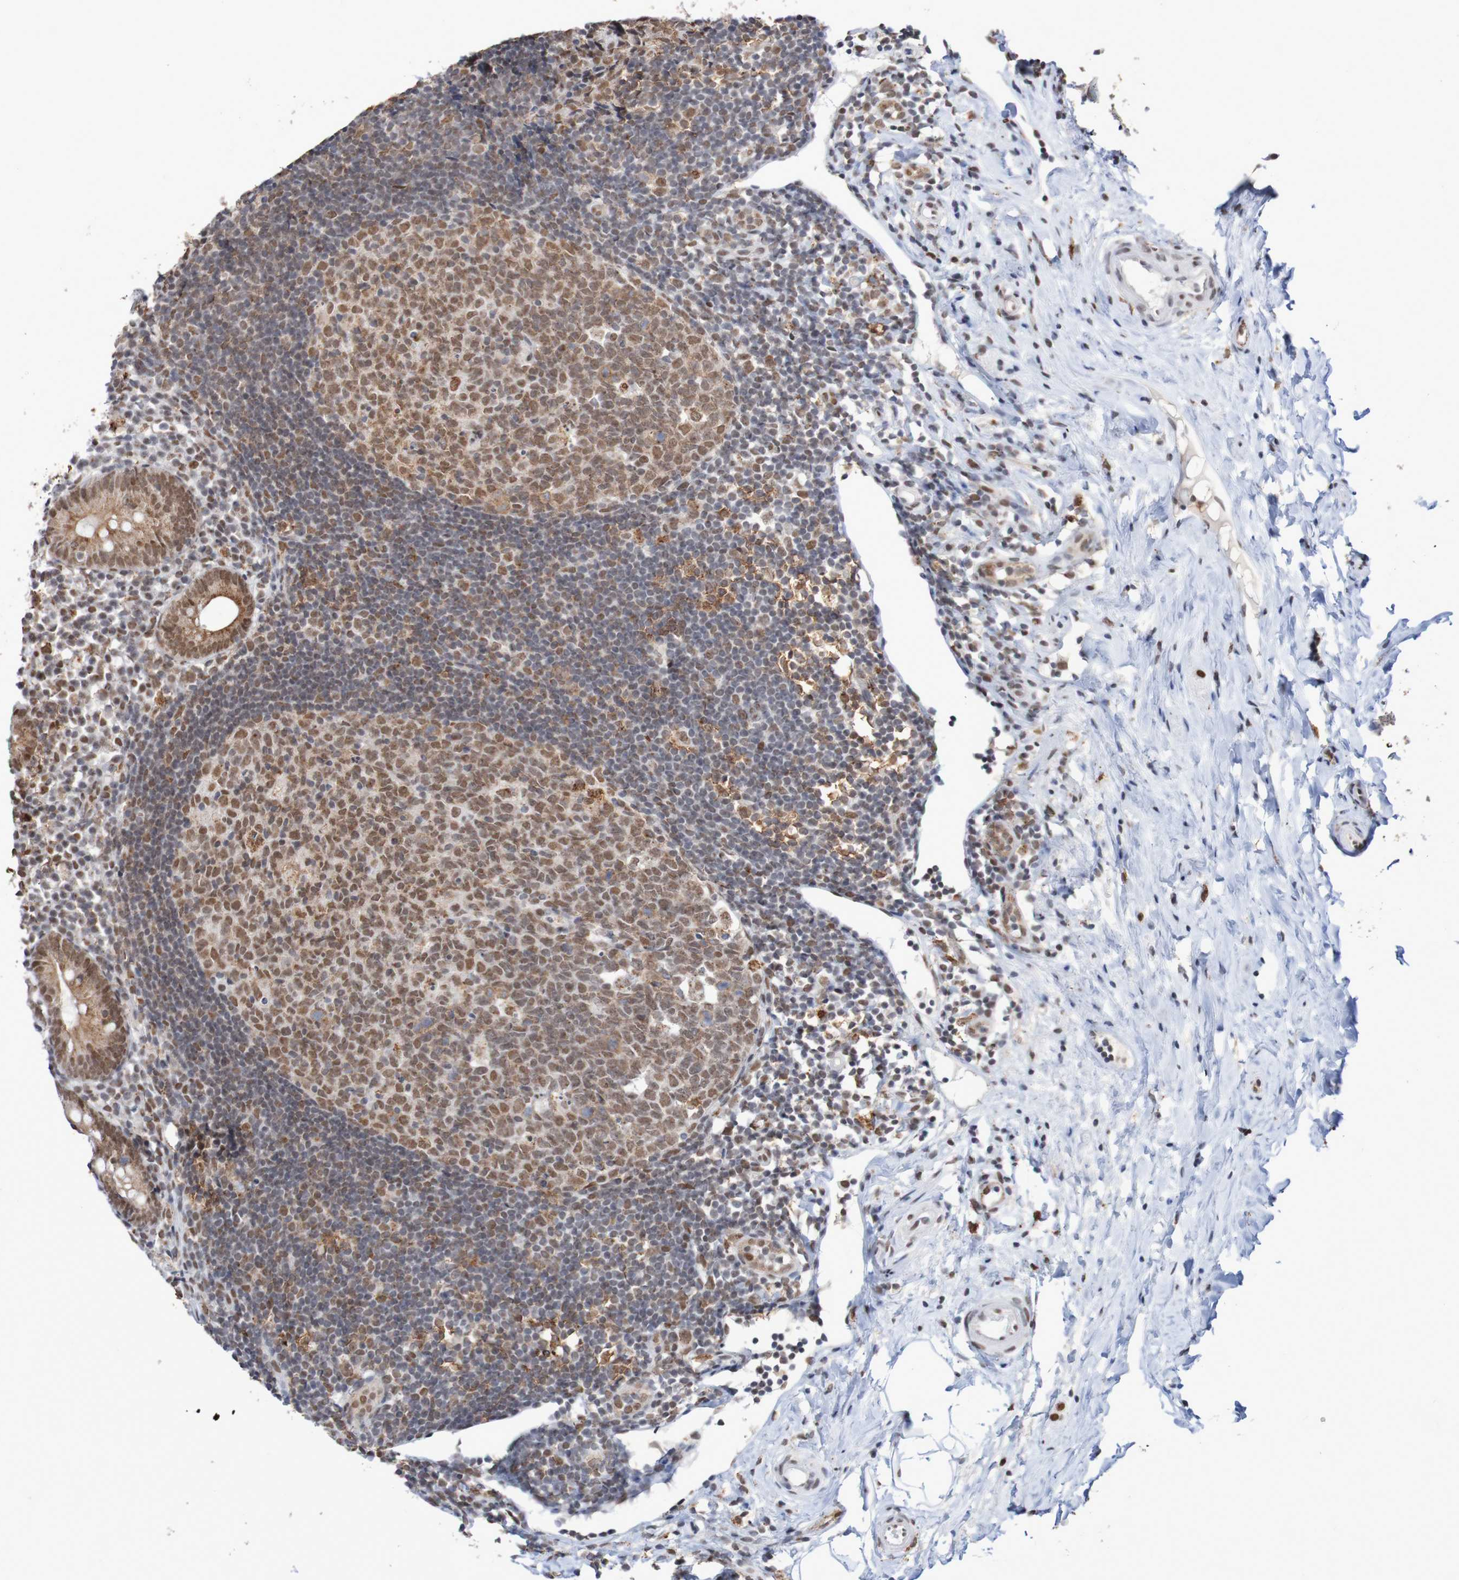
{"staining": {"intensity": "moderate", "quantity": ">75%", "location": "nuclear"}, "tissue": "appendix", "cell_type": "Glandular cells", "image_type": "normal", "snomed": [{"axis": "morphology", "description": "Normal tissue, NOS"}, {"axis": "topography", "description": "Appendix"}], "caption": "The photomicrograph reveals a brown stain indicating the presence of a protein in the nuclear of glandular cells in appendix. Nuclei are stained in blue.", "gene": "MRTFB", "patient": {"sex": "female", "age": 20}}